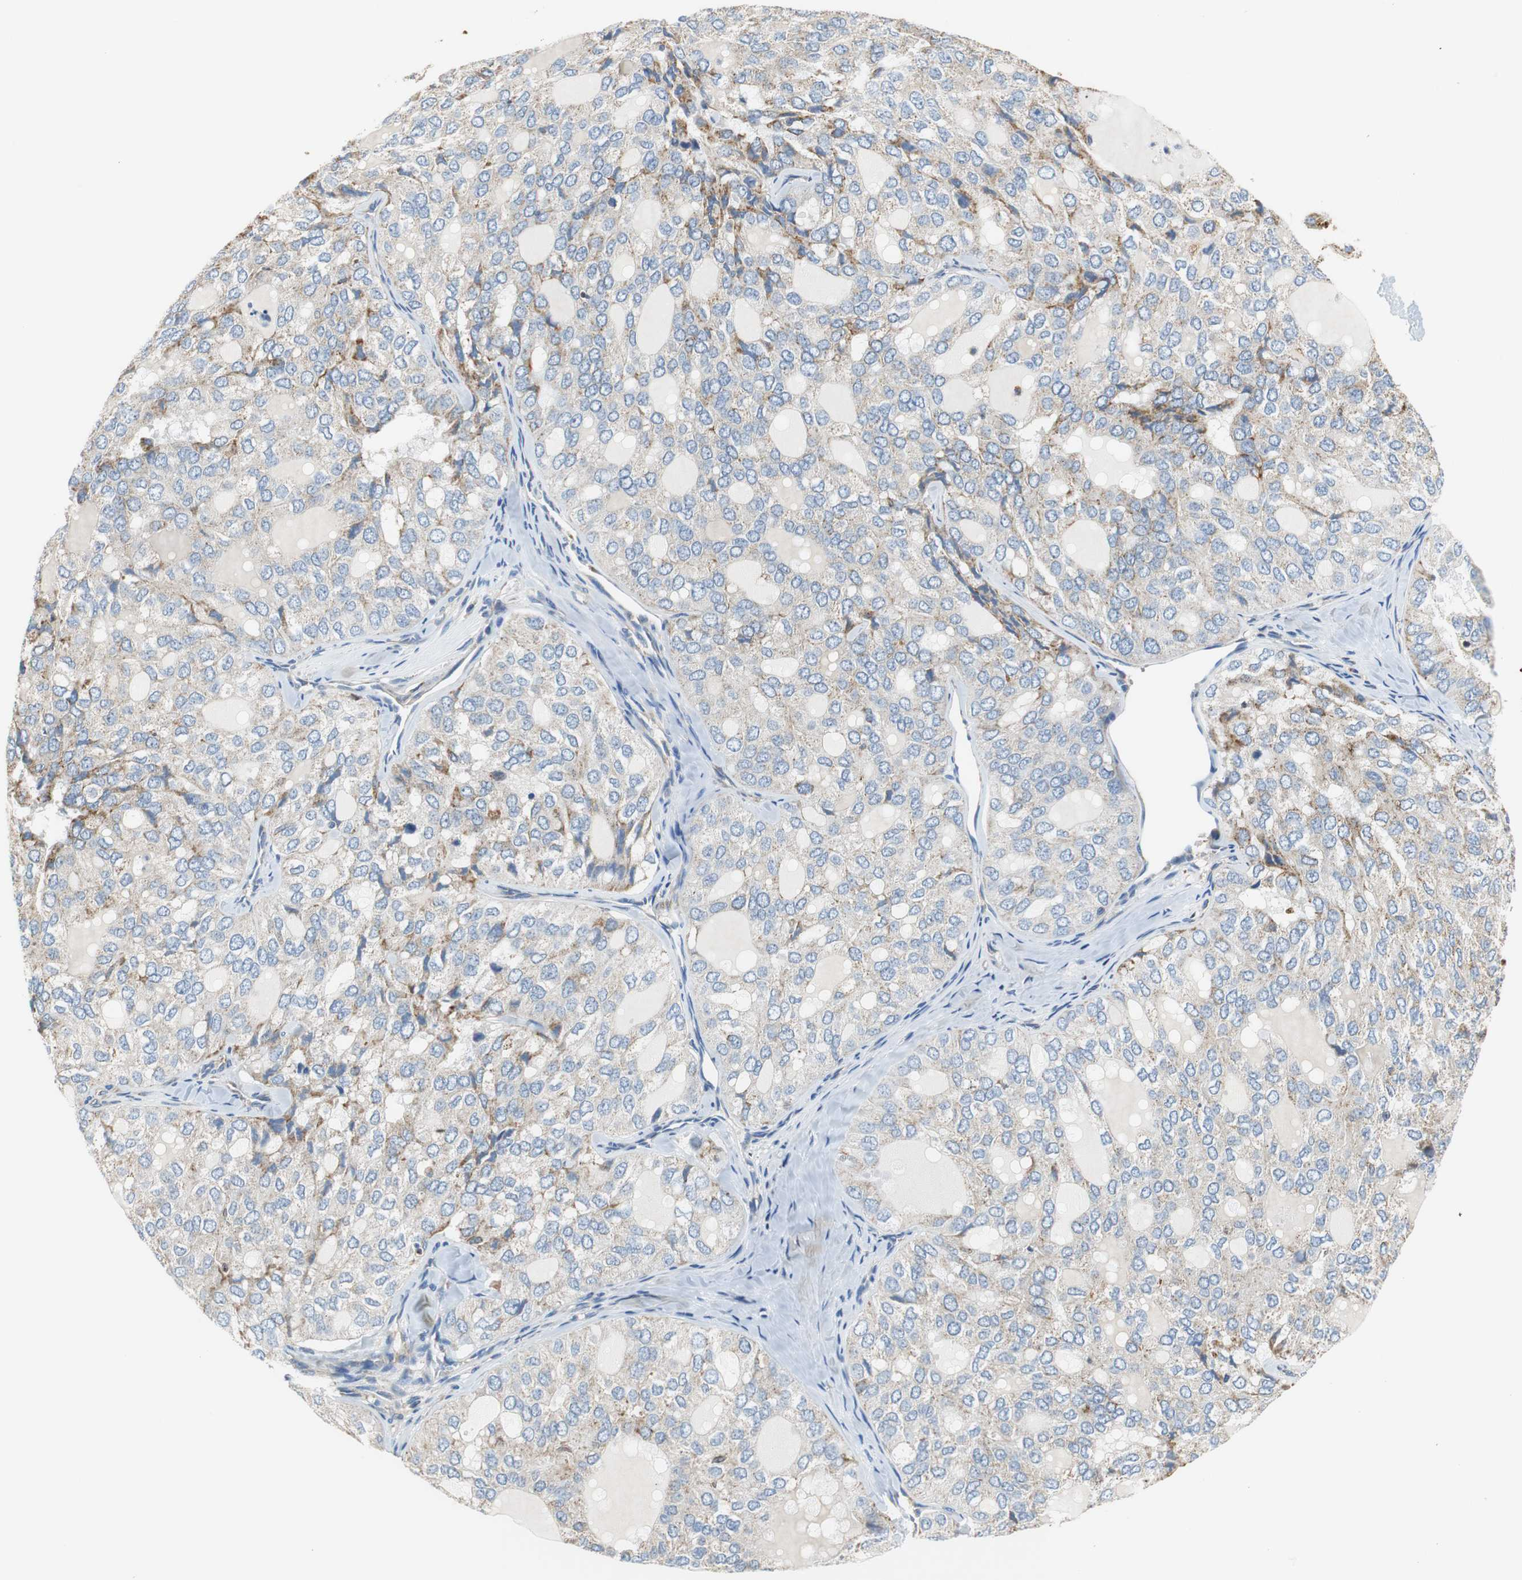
{"staining": {"intensity": "weak", "quantity": "25%-75%", "location": "cytoplasmic/membranous"}, "tissue": "thyroid cancer", "cell_type": "Tumor cells", "image_type": "cancer", "snomed": [{"axis": "morphology", "description": "Follicular adenoma carcinoma, NOS"}, {"axis": "topography", "description": "Thyroid gland"}], "caption": "Protein staining reveals weak cytoplasmic/membranous staining in about 25%-75% of tumor cells in thyroid cancer (follicular adenoma carcinoma). Ihc stains the protein in brown and the nuclei are stained blue.", "gene": "GSTK1", "patient": {"sex": "male", "age": 75}}